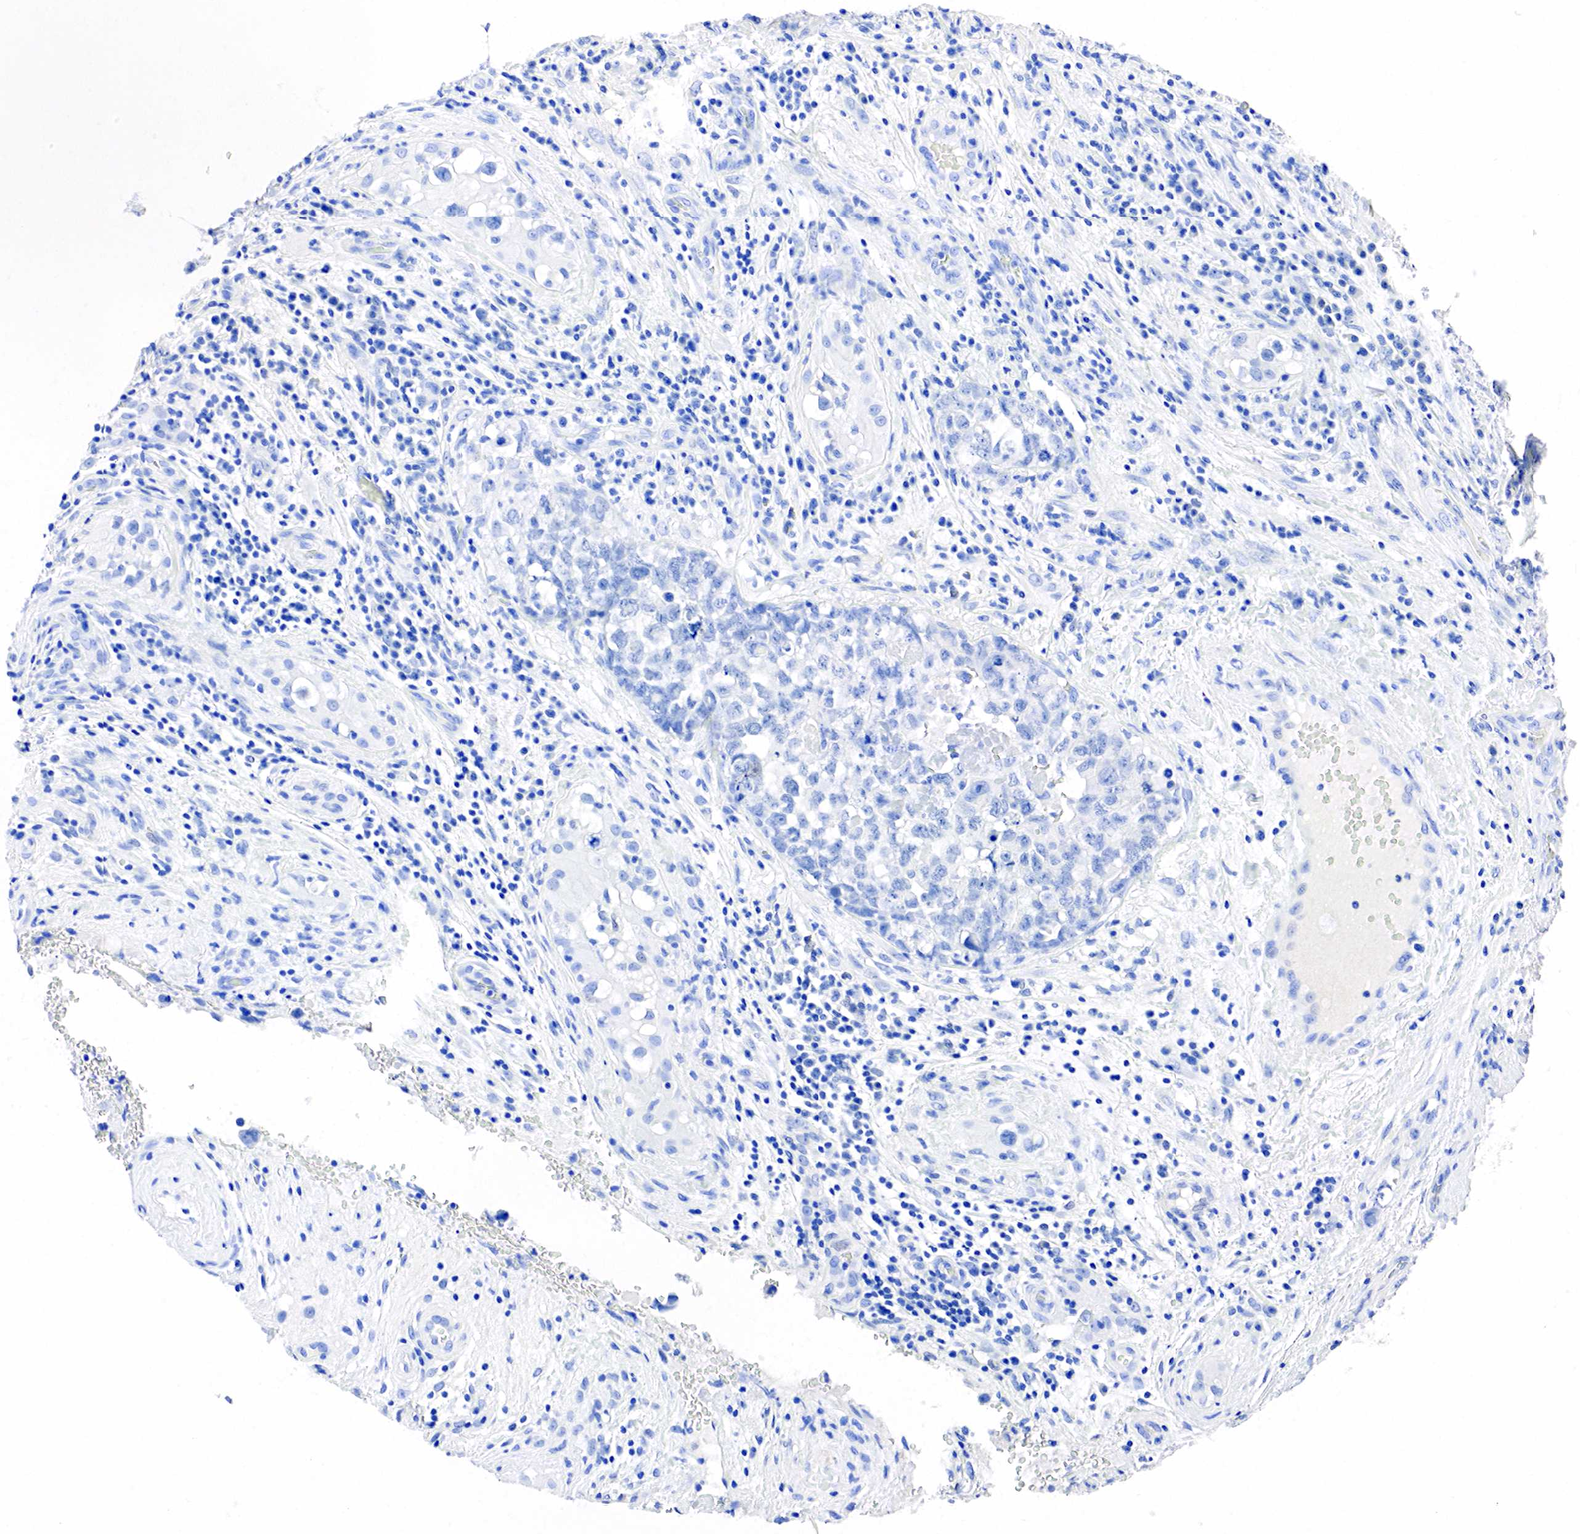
{"staining": {"intensity": "negative", "quantity": "none", "location": "none"}, "tissue": "testis cancer", "cell_type": "Tumor cells", "image_type": "cancer", "snomed": [{"axis": "morphology", "description": "Carcinoma, Embryonal, NOS"}, {"axis": "topography", "description": "Testis"}], "caption": "IHC of testis cancer demonstrates no expression in tumor cells.", "gene": "SST", "patient": {"sex": "male", "age": 31}}